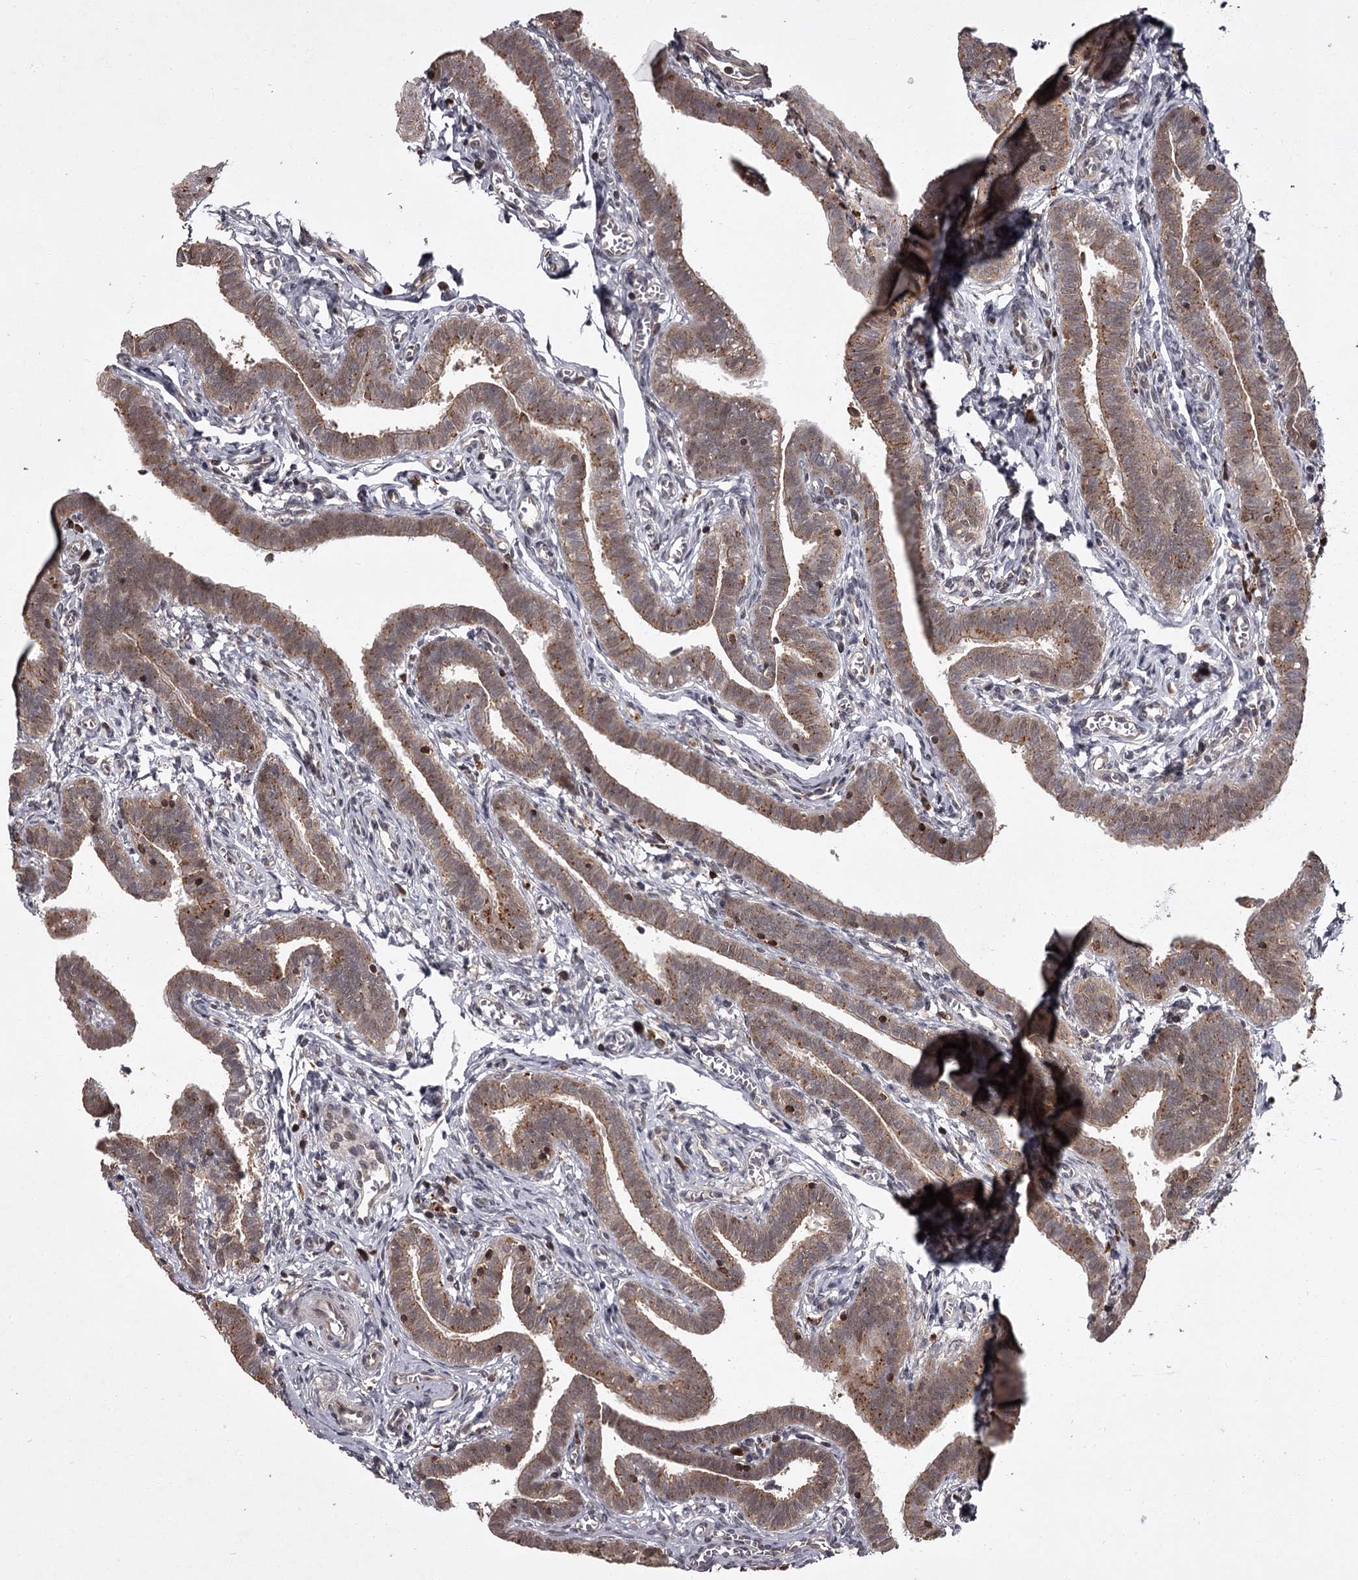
{"staining": {"intensity": "moderate", "quantity": ">75%", "location": "cytoplasmic/membranous"}, "tissue": "fallopian tube", "cell_type": "Glandular cells", "image_type": "normal", "snomed": [{"axis": "morphology", "description": "Normal tissue, NOS"}, {"axis": "topography", "description": "Fallopian tube"}], "caption": "About >75% of glandular cells in unremarkable fallopian tube reveal moderate cytoplasmic/membranous protein expression as visualized by brown immunohistochemical staining.", "gene": "TBC1D23", "patient": {"sex": "female", "age": 36}}